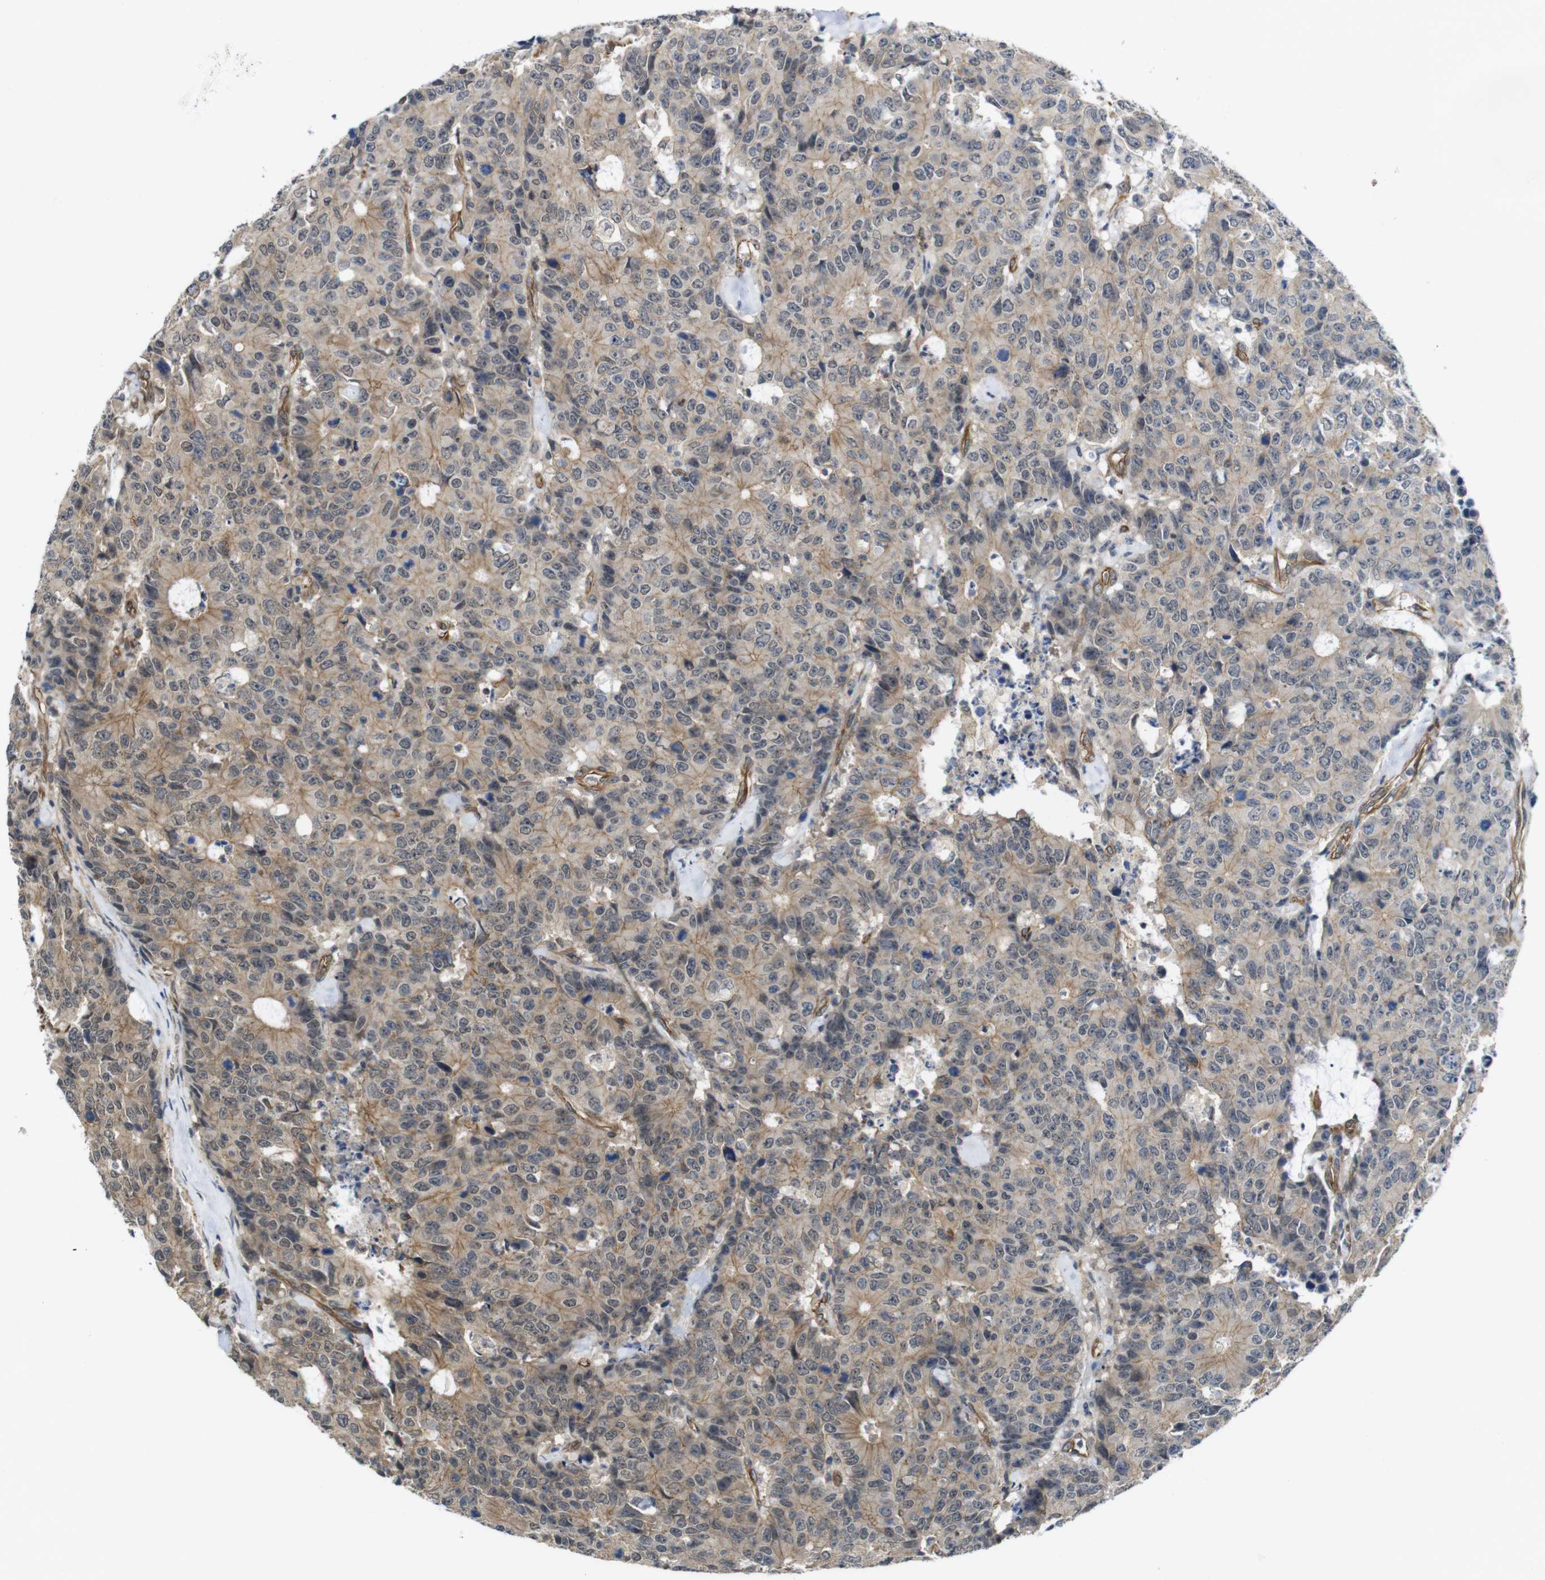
{"staining": {"intensity": "moderate", "quantity": ">75%", "location": "cytoplasmic/membranous"}, "tissue": "colorectal cancer", "cell_type": "Tumor cells", "image_type": "cancer", "snomed": [{"axis": "morphology", "description": "Adenocarcinoma, NOS"}, {"axis": "topography", "description": "Colon"}], "caption": "IHC photomicrograph of neoplastic tissue: human colorectal cancer stained using IHC shows medium levels of moderate protein expression localized specifically in the cytoplasmic/membranous of tumor cells, appearing as a cytoplasmic/membranous brown color.", "gene": "ZDHHC5", "patient": {"sex": "female", "age": 86}}